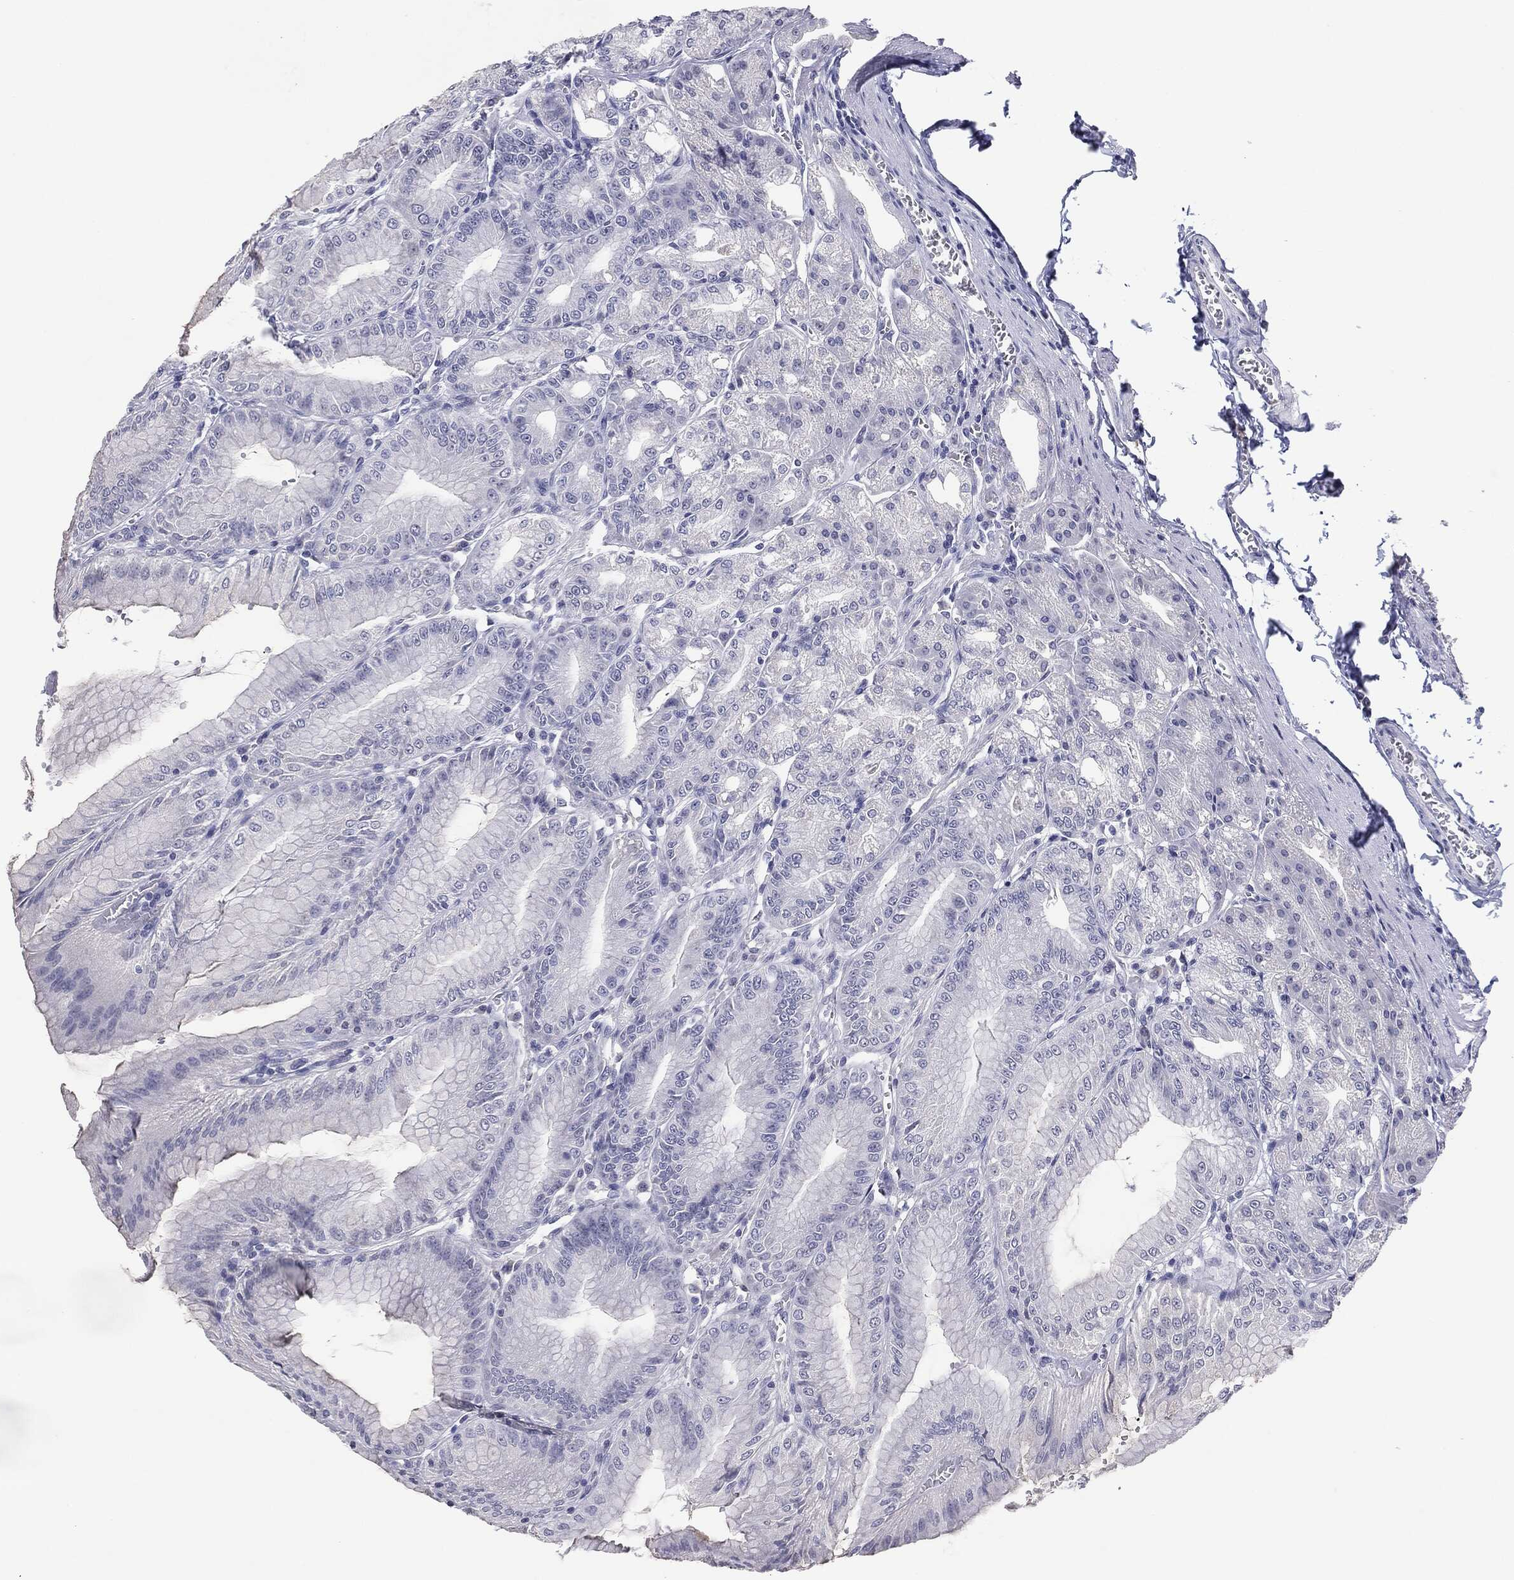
{"staining": {"intensity": "negative", "quantity": "none", "location": "none"}, "tissue": "stomach", "cell_type": "Glandular cells", "image_type": "normal", "snomed": [{"axis": "morphology", "description": "Normal tissue, NOS"}, {"axis": "topography", "description": "Stomach"}], "caption": "Glandular cells show no significant staining in benign stomach. Brightfield microscopy of IHC stained with DAB (brown) and hematoxylin (blue), captured at high magnification.", "gene": "SERPINB4", "patient": {"sex": "male", "age": 71}}